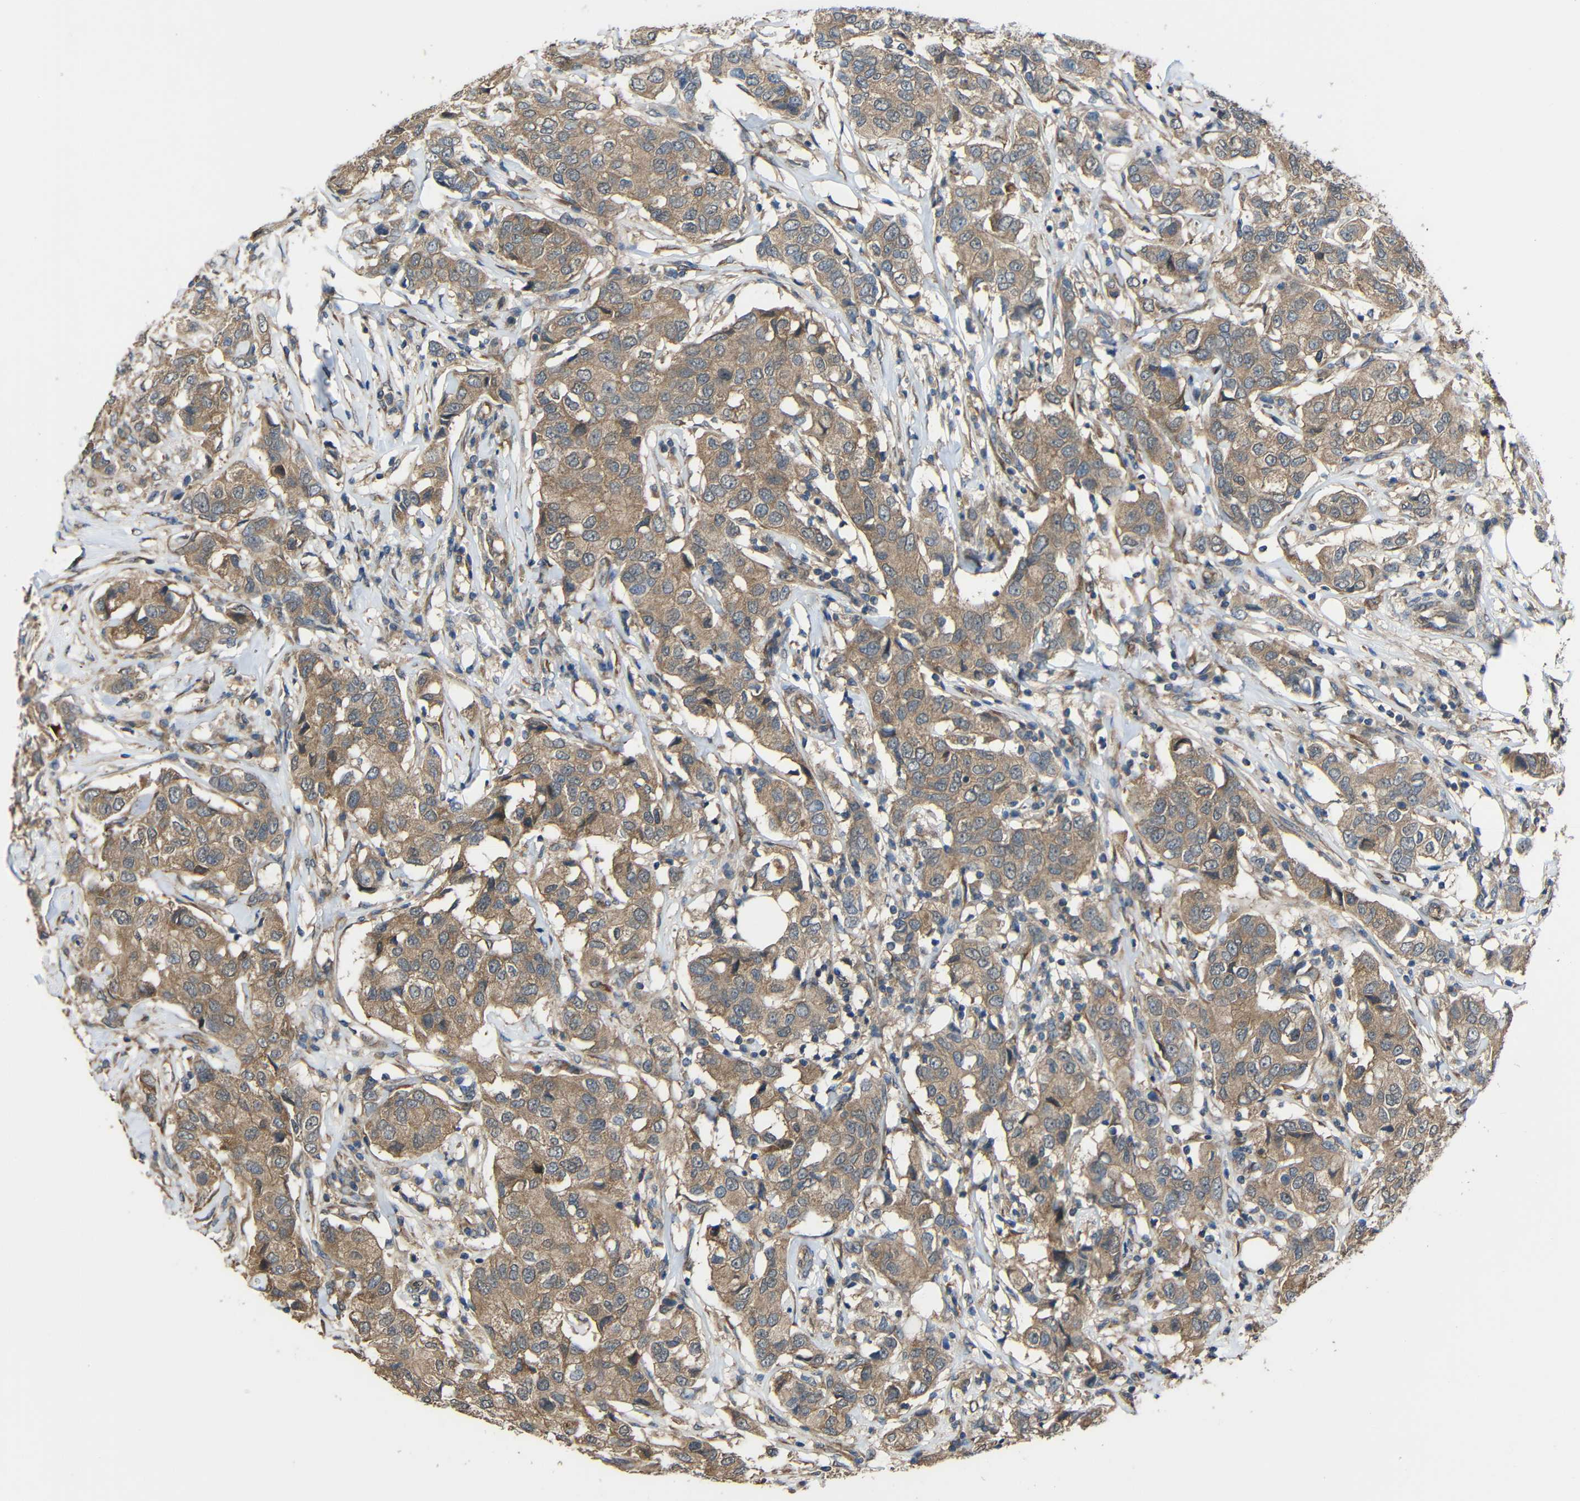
{"staining": {"intensity": "moderate", "quantity": ">75%", "location": "cytoplasmic/membranous"}, "tissue": "breast cancer", "cell_type": "Tumor cells", "image_type": "cancer", "snomed": [{"axis": "morphology", "description": "Duct carcinoma"}, {"axis": "topography", "description": "Breast"}], "caption": "This is a photomicrograph of IHC staining of breast infiltrating ductal carcinoma, which shows moderate staining in the cytoplasmic/membranous of tumor cells.", "gene": "CHST9", "patient": {"sex": "female", "age": 80}}